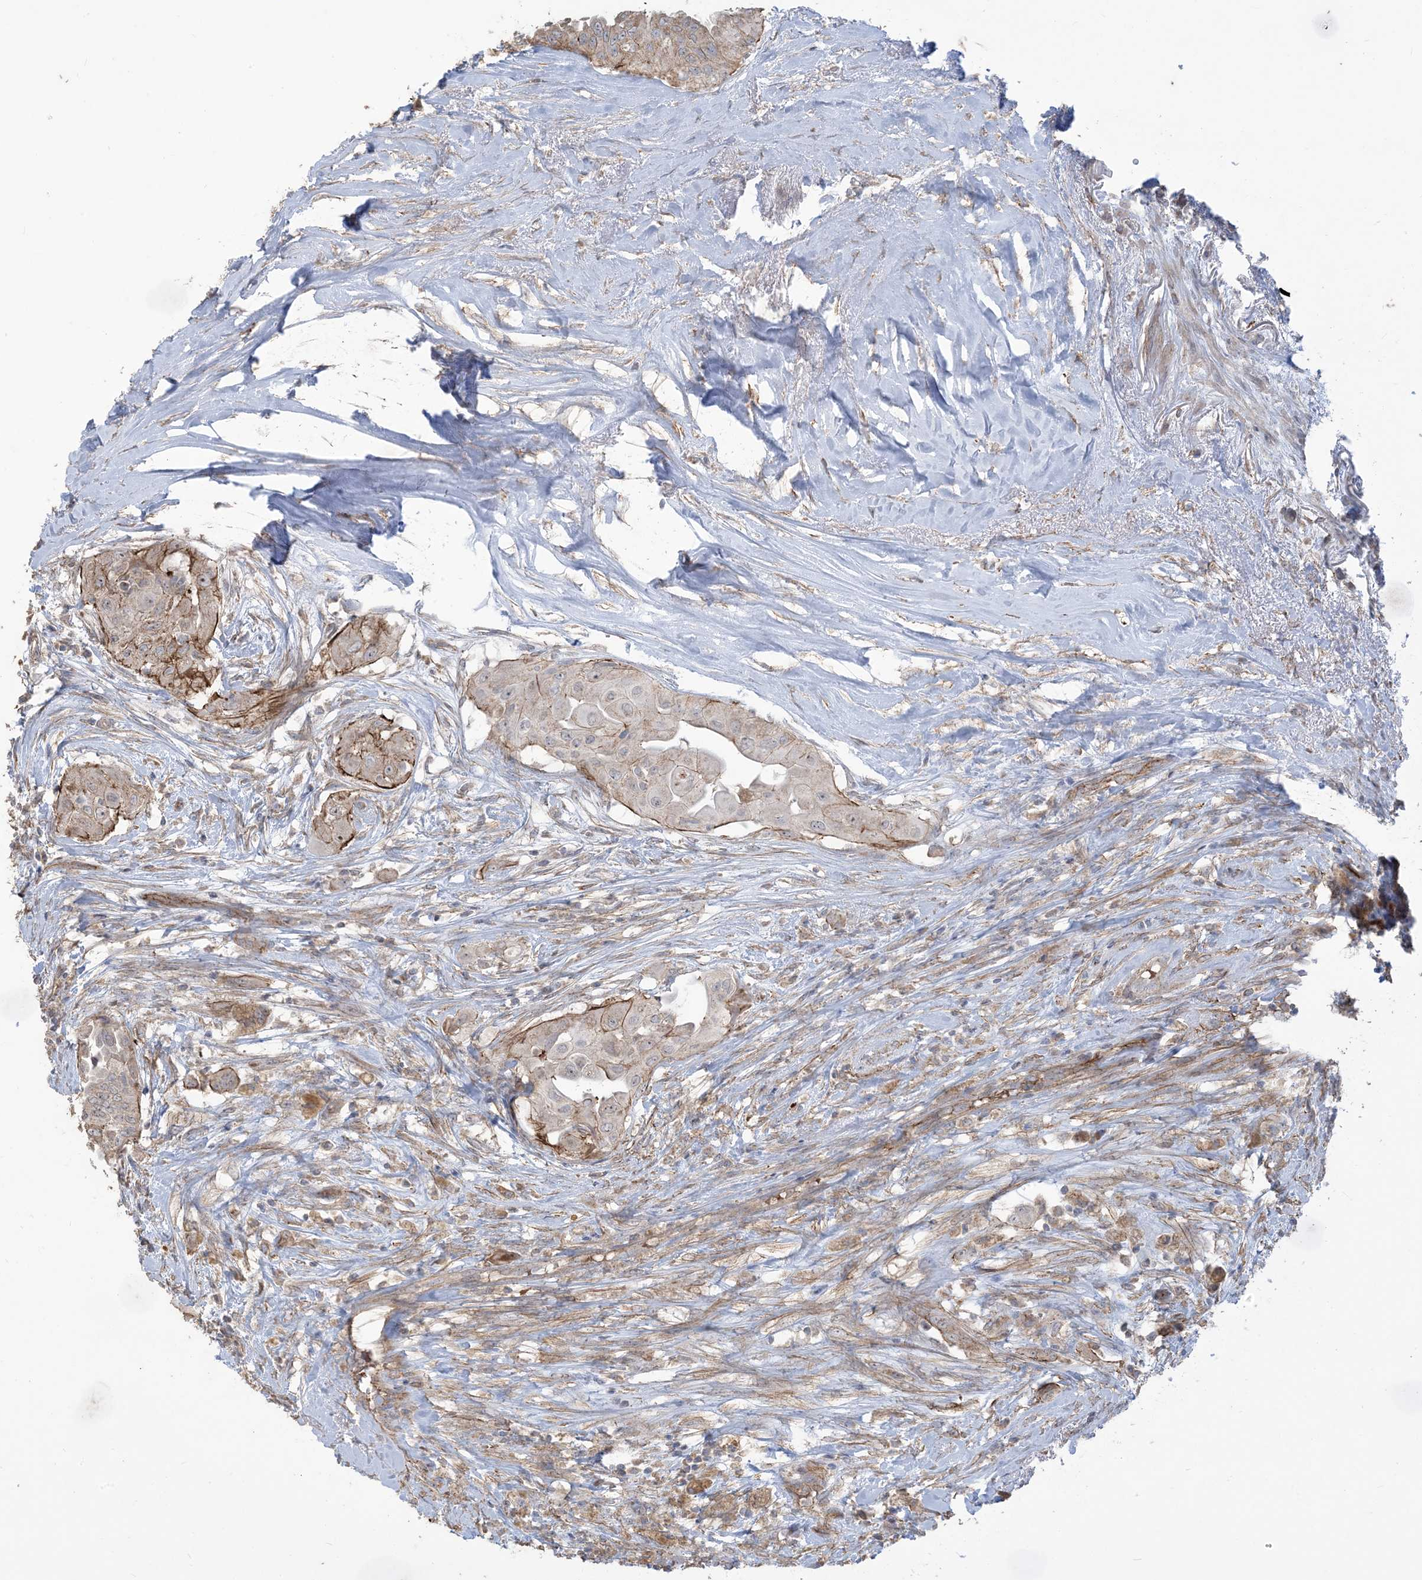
{"staining": {"intensity": "weak", "quantity": "<25%", "location": "cytoplasmic/membranous"}, "tissue": "thyroid cancer", "cell_type": "Tumor cells", "image_type": "cancer", "snomed": [{"axis": "morphology", "description": "Papillary adenocarcinoma, NOS"}, {"axis": "topography", "description": "Thyroid gland"}], "caption": "Immunohistochemistry (IHC) micrograph of neoplastic tissue: thyroid cancer (papillary adenocarcinoma) stained with DAB shows no significant protein staining in tumor cells.", "gene": "KLHL18", "patient": {"sex": "female", "age": 59}}